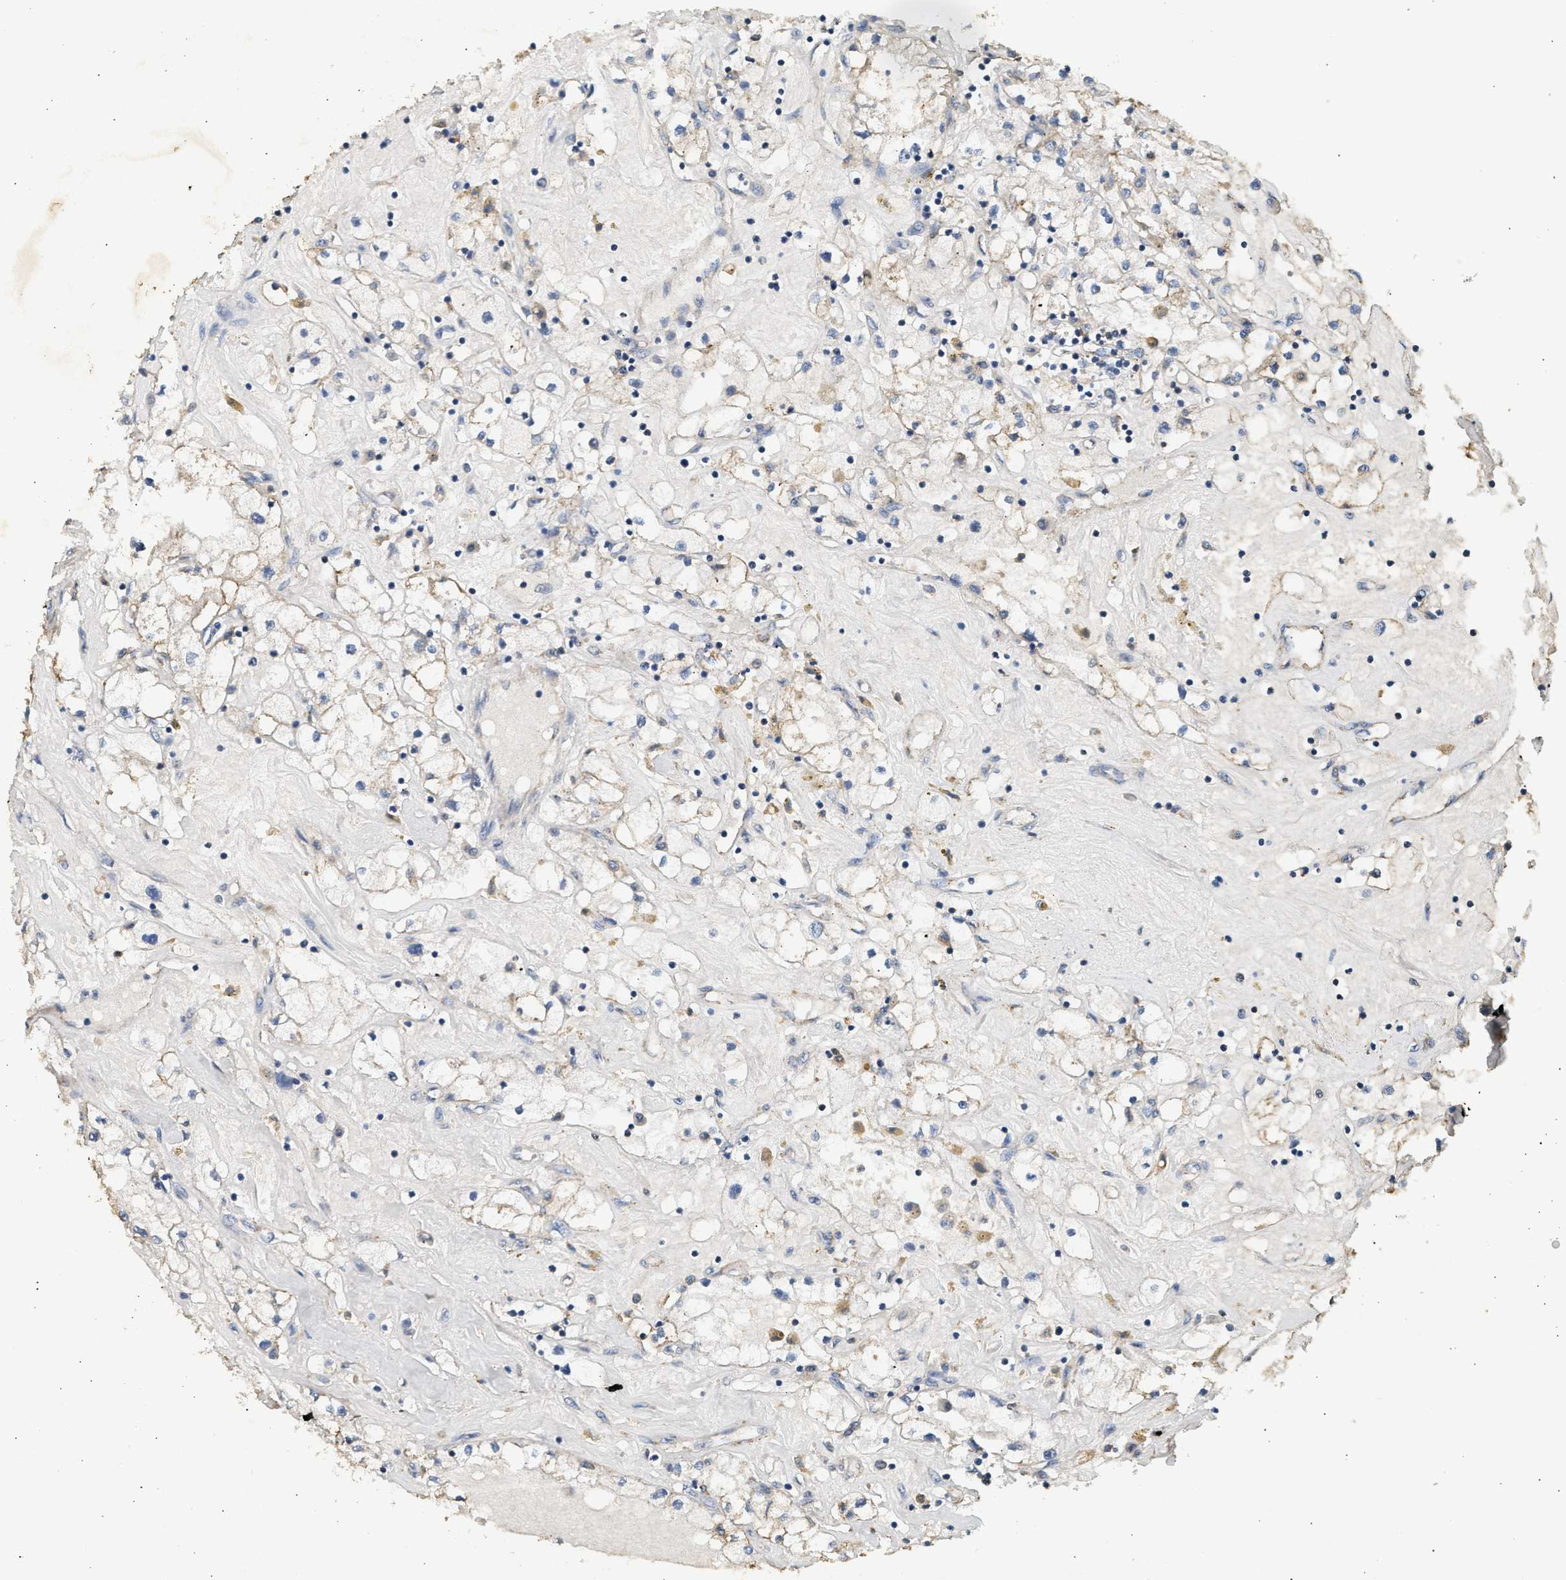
{"staining": {"intensity": "weak", "quantity": "25%-75%", "location": "cytoplasmic/membranous"}, "tissue": "renal cancer", "cell_type": "Tumor cells", "image_type": "cancer", "snomed": [{"axis": "morphology", "description": "Adenocarcinoma, NOS"}, {"axis": "topography", "description": "Kidney"}], "caption": "Tumor cells display low levels of weak cytoplasmic/membranous expression in about 25%-75% of cells in human adenocarcinoma (renal).", "gene": "WDR31", "patient": {"sex": "male", "age": 56}}